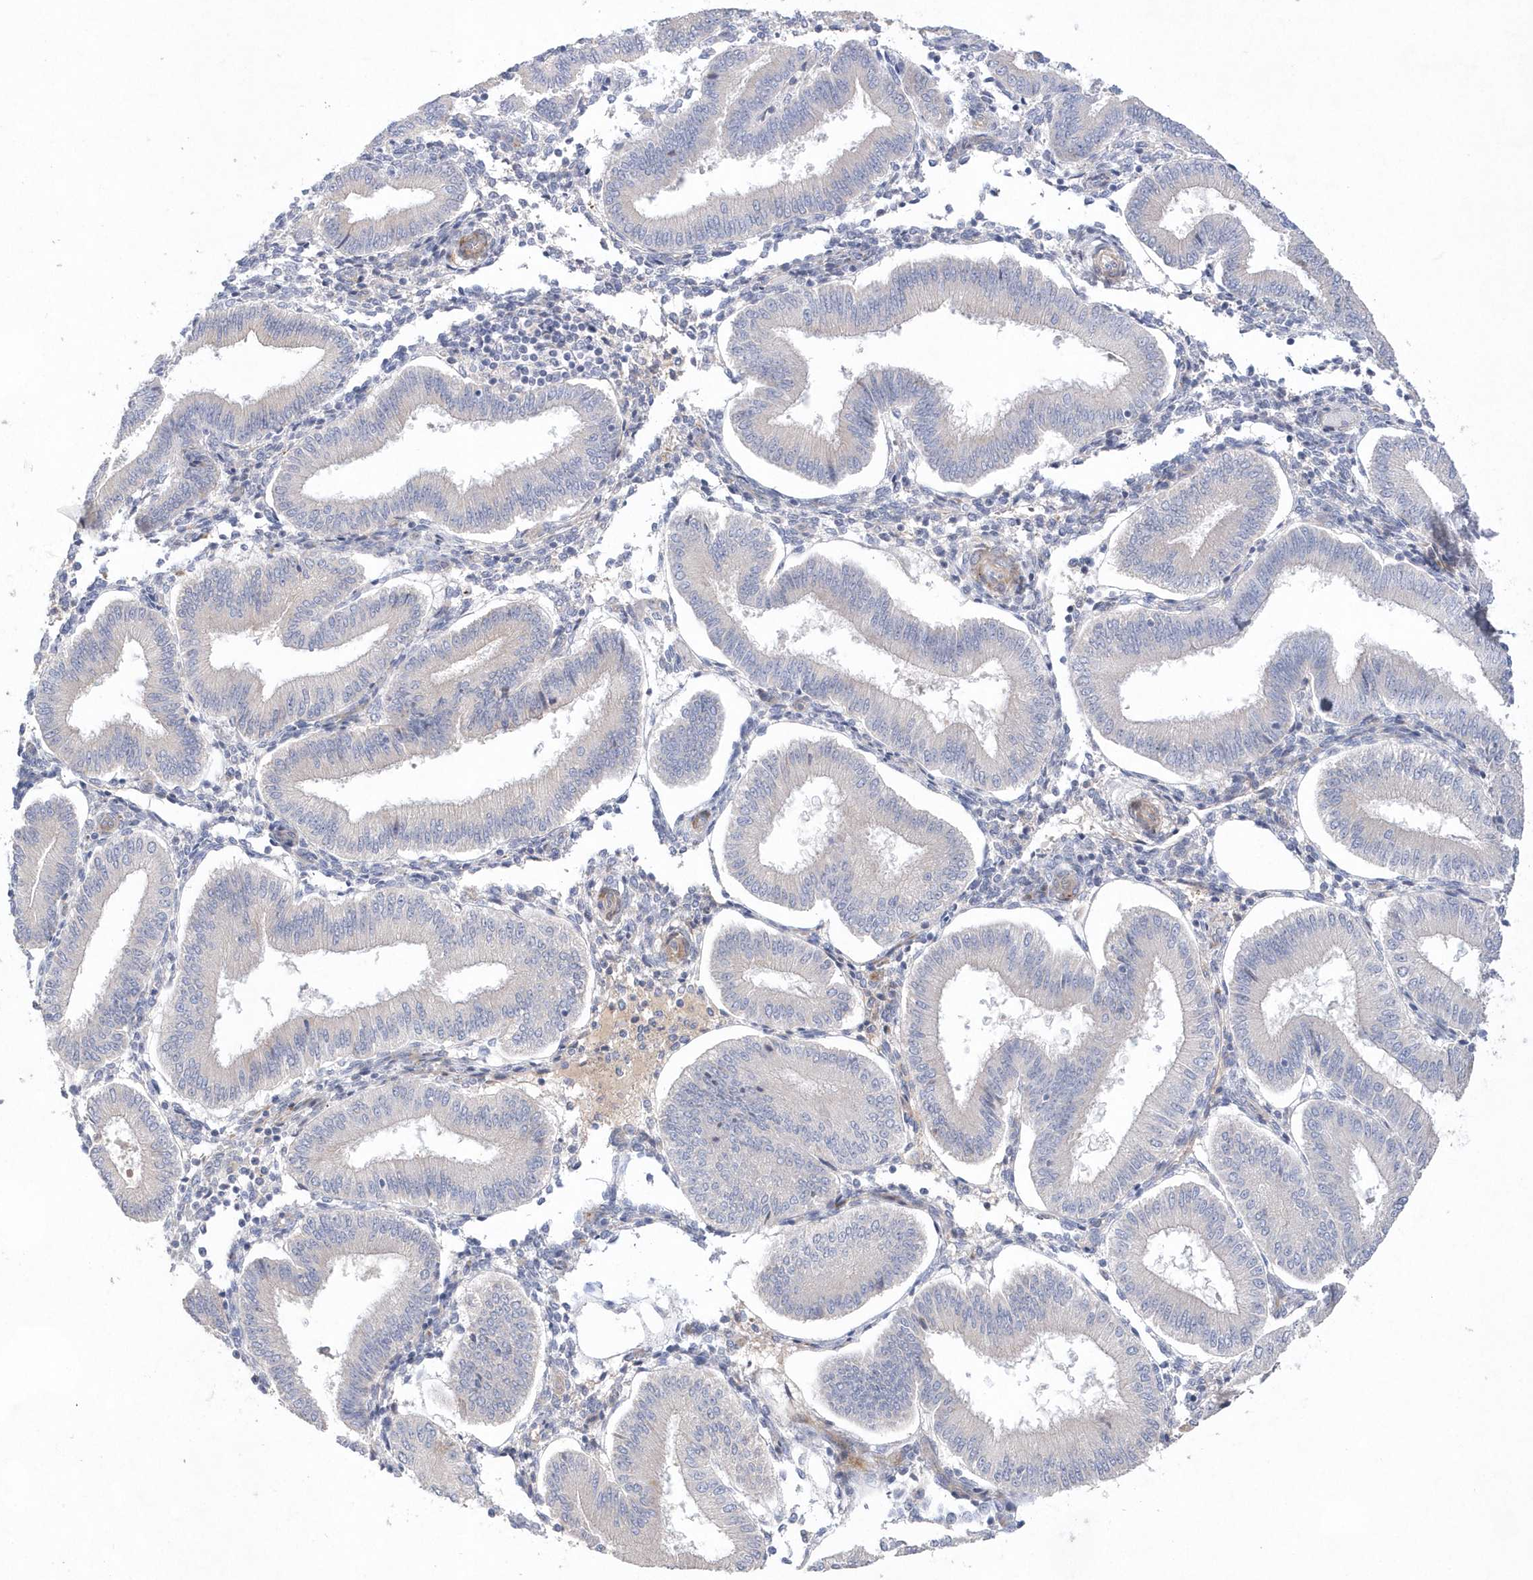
{"staining": {"intensity": "negative", "quantity": "none", "location": "none"}, "tissue": "endometrium", "cell_type": "Cells in endometrial stroma", "image_type": "normal", "snomed": [{"axis": "morphology", "description": "Normal tissue, NOS"}, {"axis": "topography", "description": "Endometrium"}], "caption": "Immunohistochemistry image of unremarkable endometrium stained for a protein (brown), which demonstrates no positivity in cells in endometrial stroma.", "gene": "TMEM132B", "patient": {"sex": "female", "age": 39}}